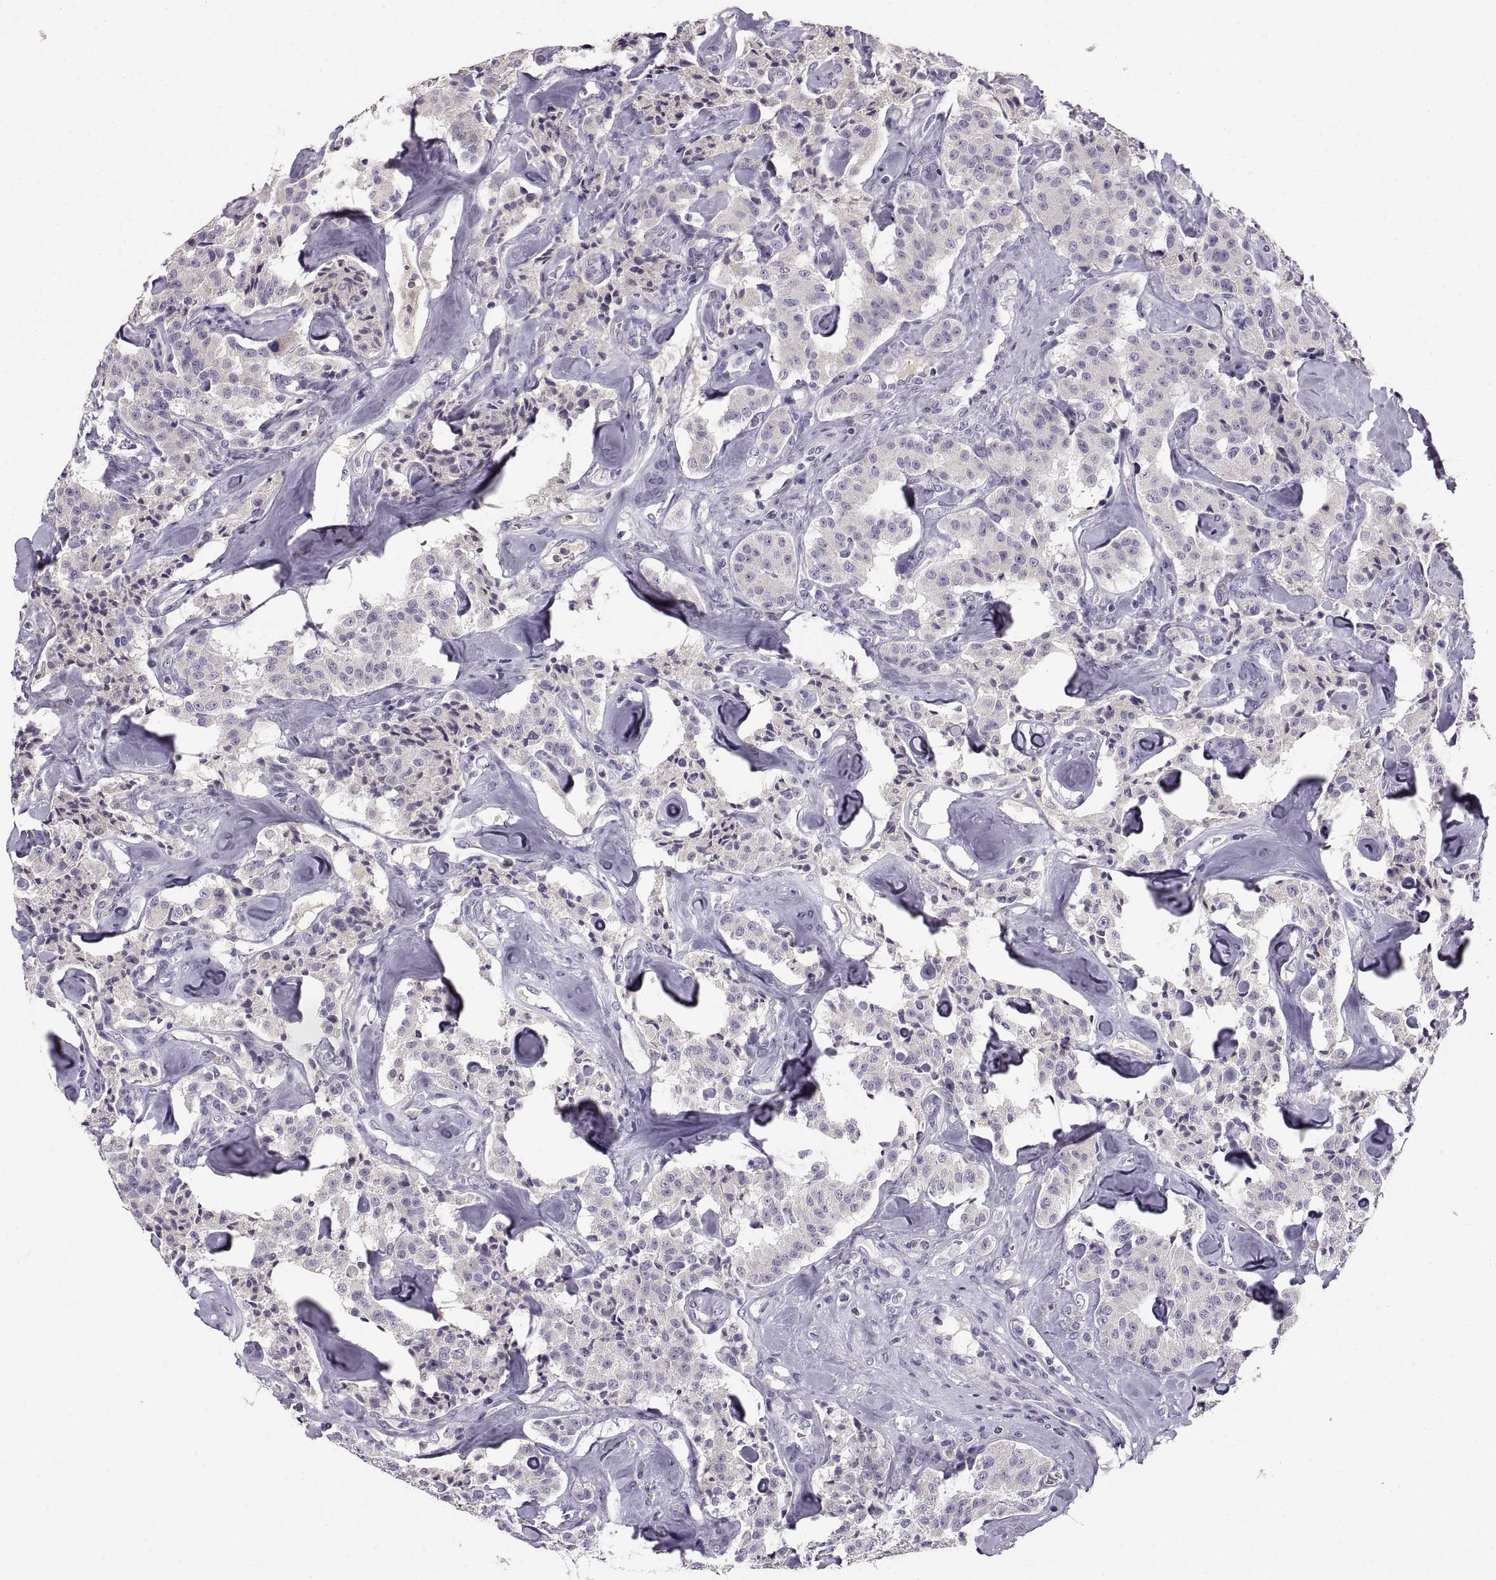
{"staining": {"intensity": "negative", "quantity": "none", "location": "none"}, "tissue": "carcinoid", "cell_type": "Tumor cells", "image_type": "cancer", "snomed": [{"axis": "morphology", "description": "Carcinoid, malignant, NOS"}, {"axis": "topography", "description": "Pancreas"}], "caption": "This is an immunohistochemistry image of human malignant carcinoid. There is no expression in tumor cells.", "gene": "ADAM32", "patient": {"sex": "male", "age": 41}}